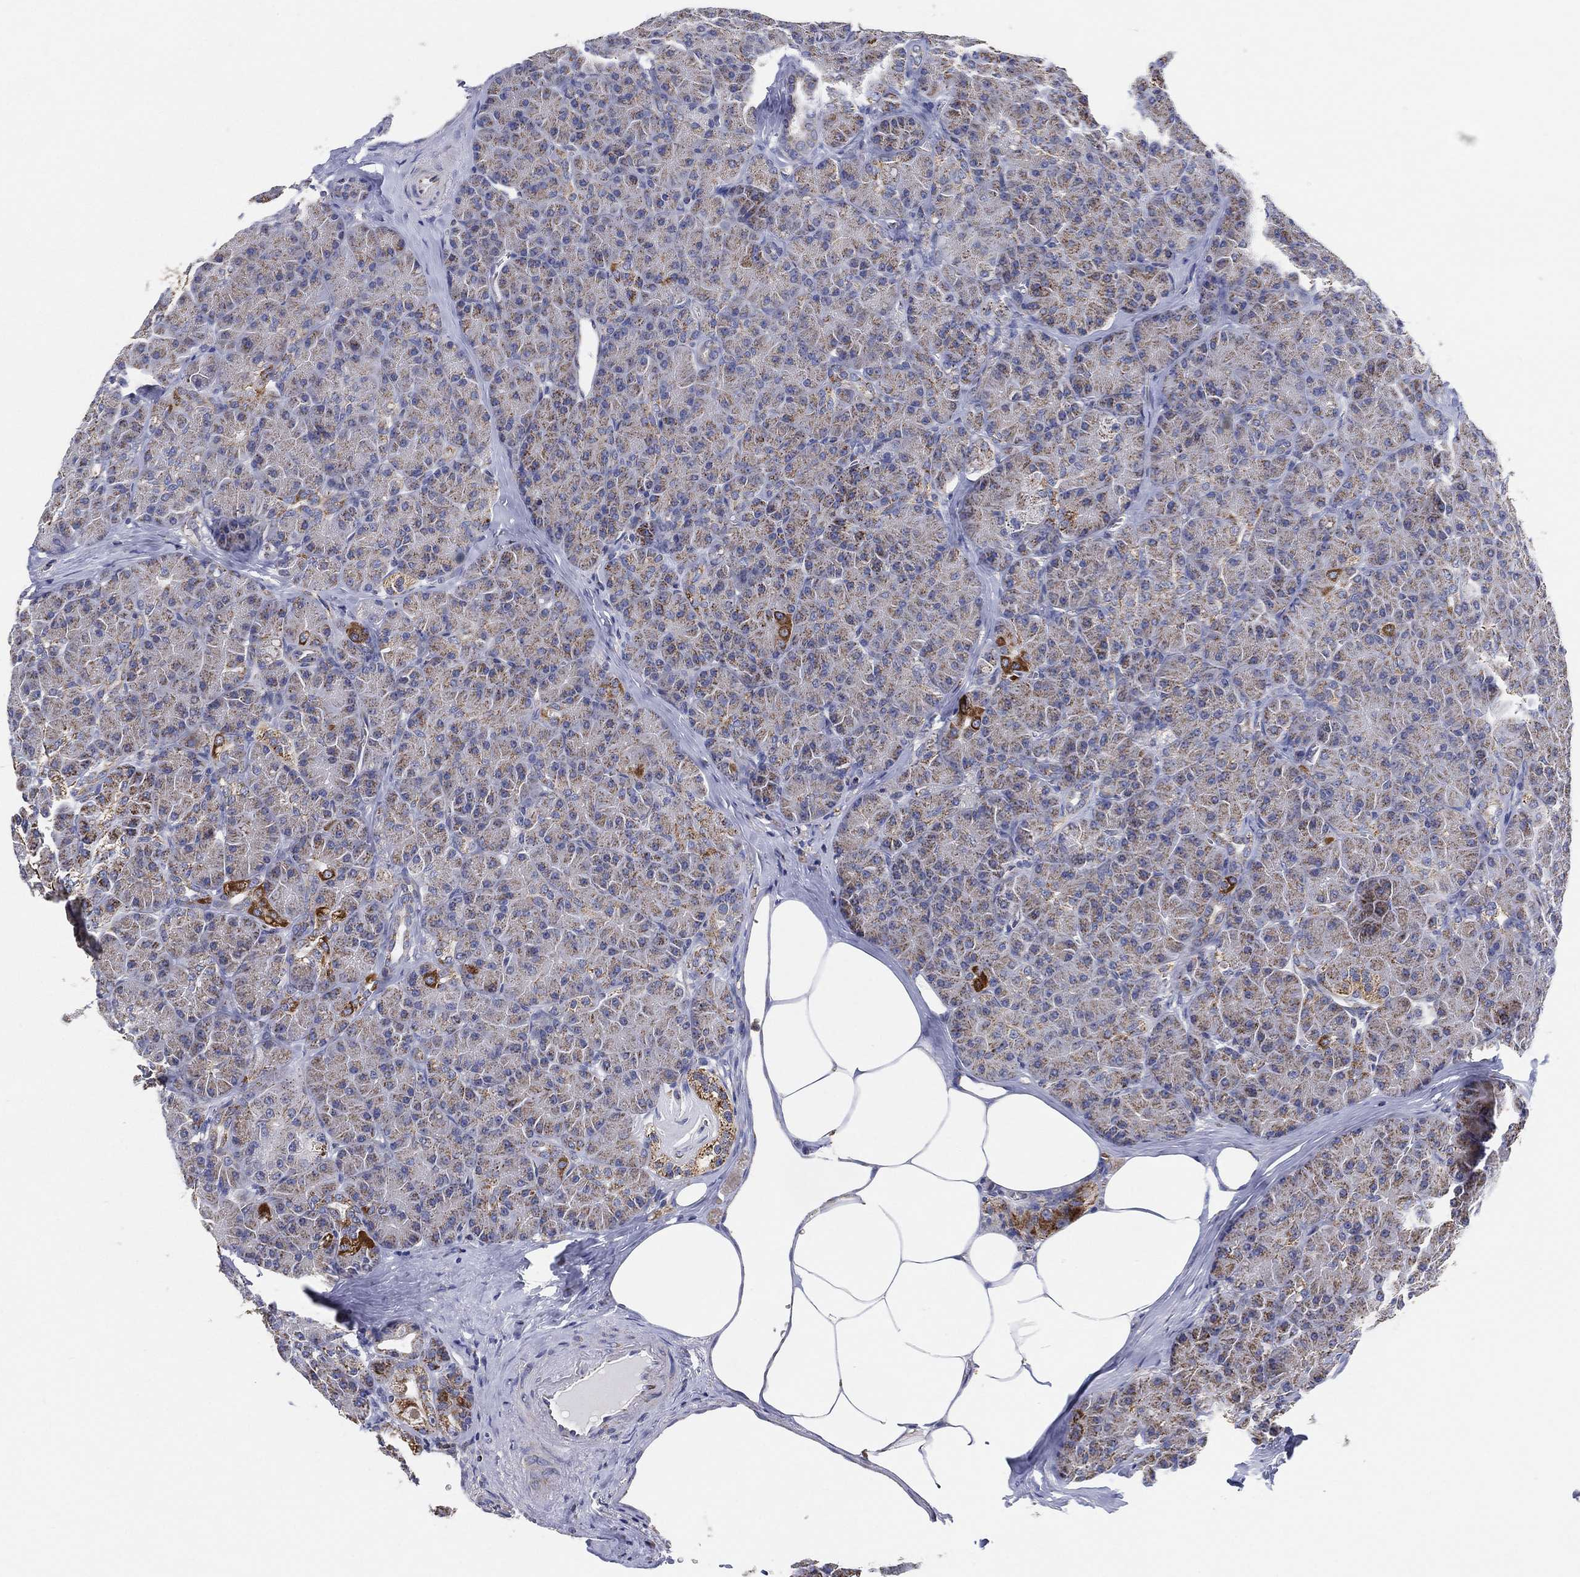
{"staining": {"intensity": "moderate", "quantity": ">75%", "location": "cytoplasmic/membranous"}, "tissue": "pancreas", "cell_type": "Exocrine glandular cells", "image_type": "normal", "snomed": [{"axis": "morphology", "description": "Normal tissue, NOS"}, {"axis": "topography", "description": "Pancreas"}], "caption": "The immunohistochemical stain highlights moderate cytoplasmic/membranous expression in exocrine glandular cells of benign pancreas.", "gene": "GCAT", "patient": {"sex": "male", "age": 57}}